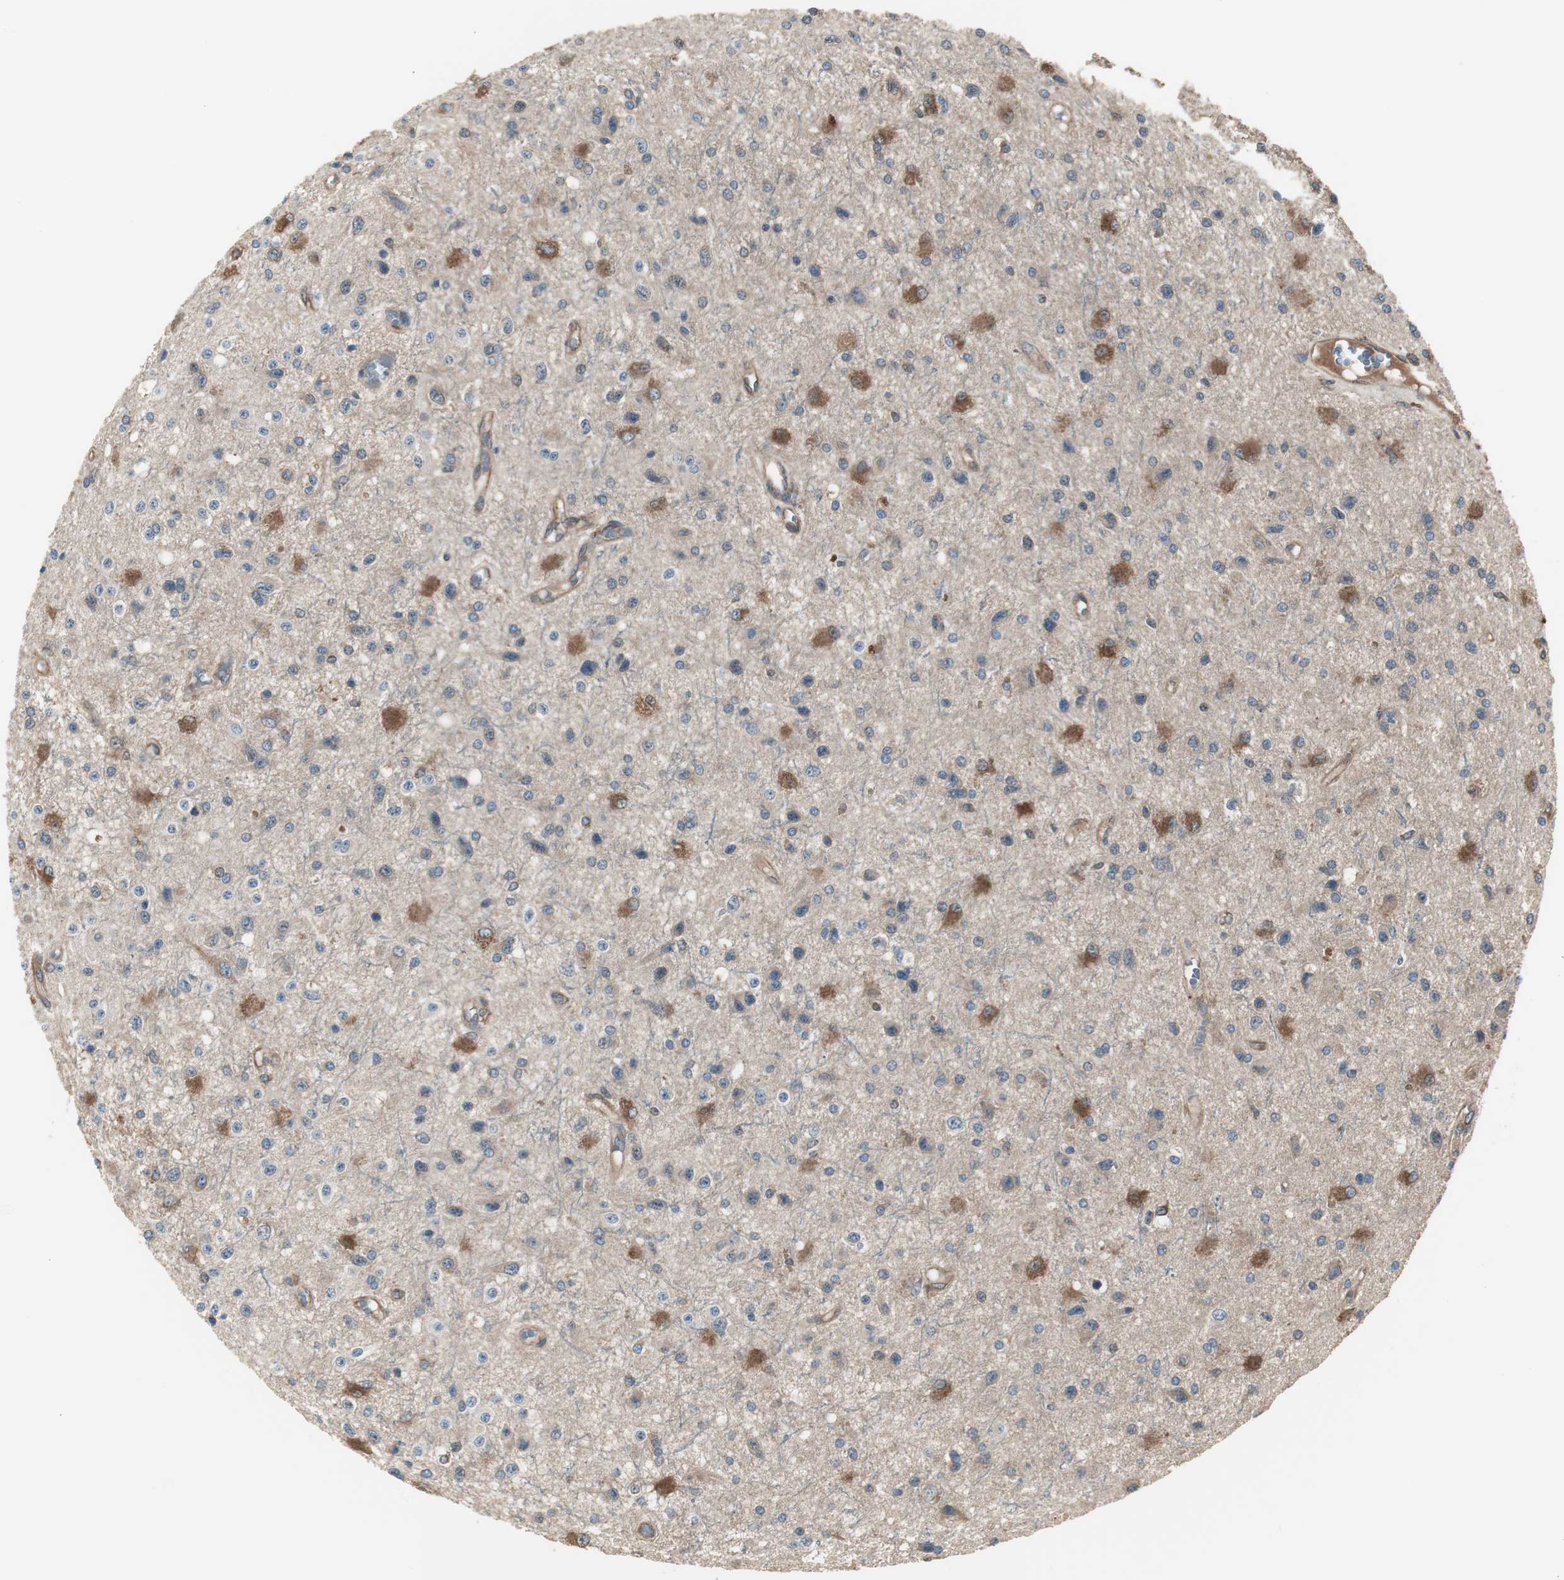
{"staining": {"intensity": "moderate", "quantity": "<25%", "location": "cytoplasmic/membranous"}, "tissue": "glioma", "cell_type": "Tumor cells", "image_type": "cancer", "snomed": [{"axis": "morphology", "description": "Glioma, malignant, Low grade"}, {"axis": "topography", "description": "Brain"}], "caption": "Moderate cytoplasmic/membranous staining is present in about <25% of tumor cells in low-grade glioma (malignant).", "gene": "CAPNS1", "patient": {"sex": "male", "age": 58}}